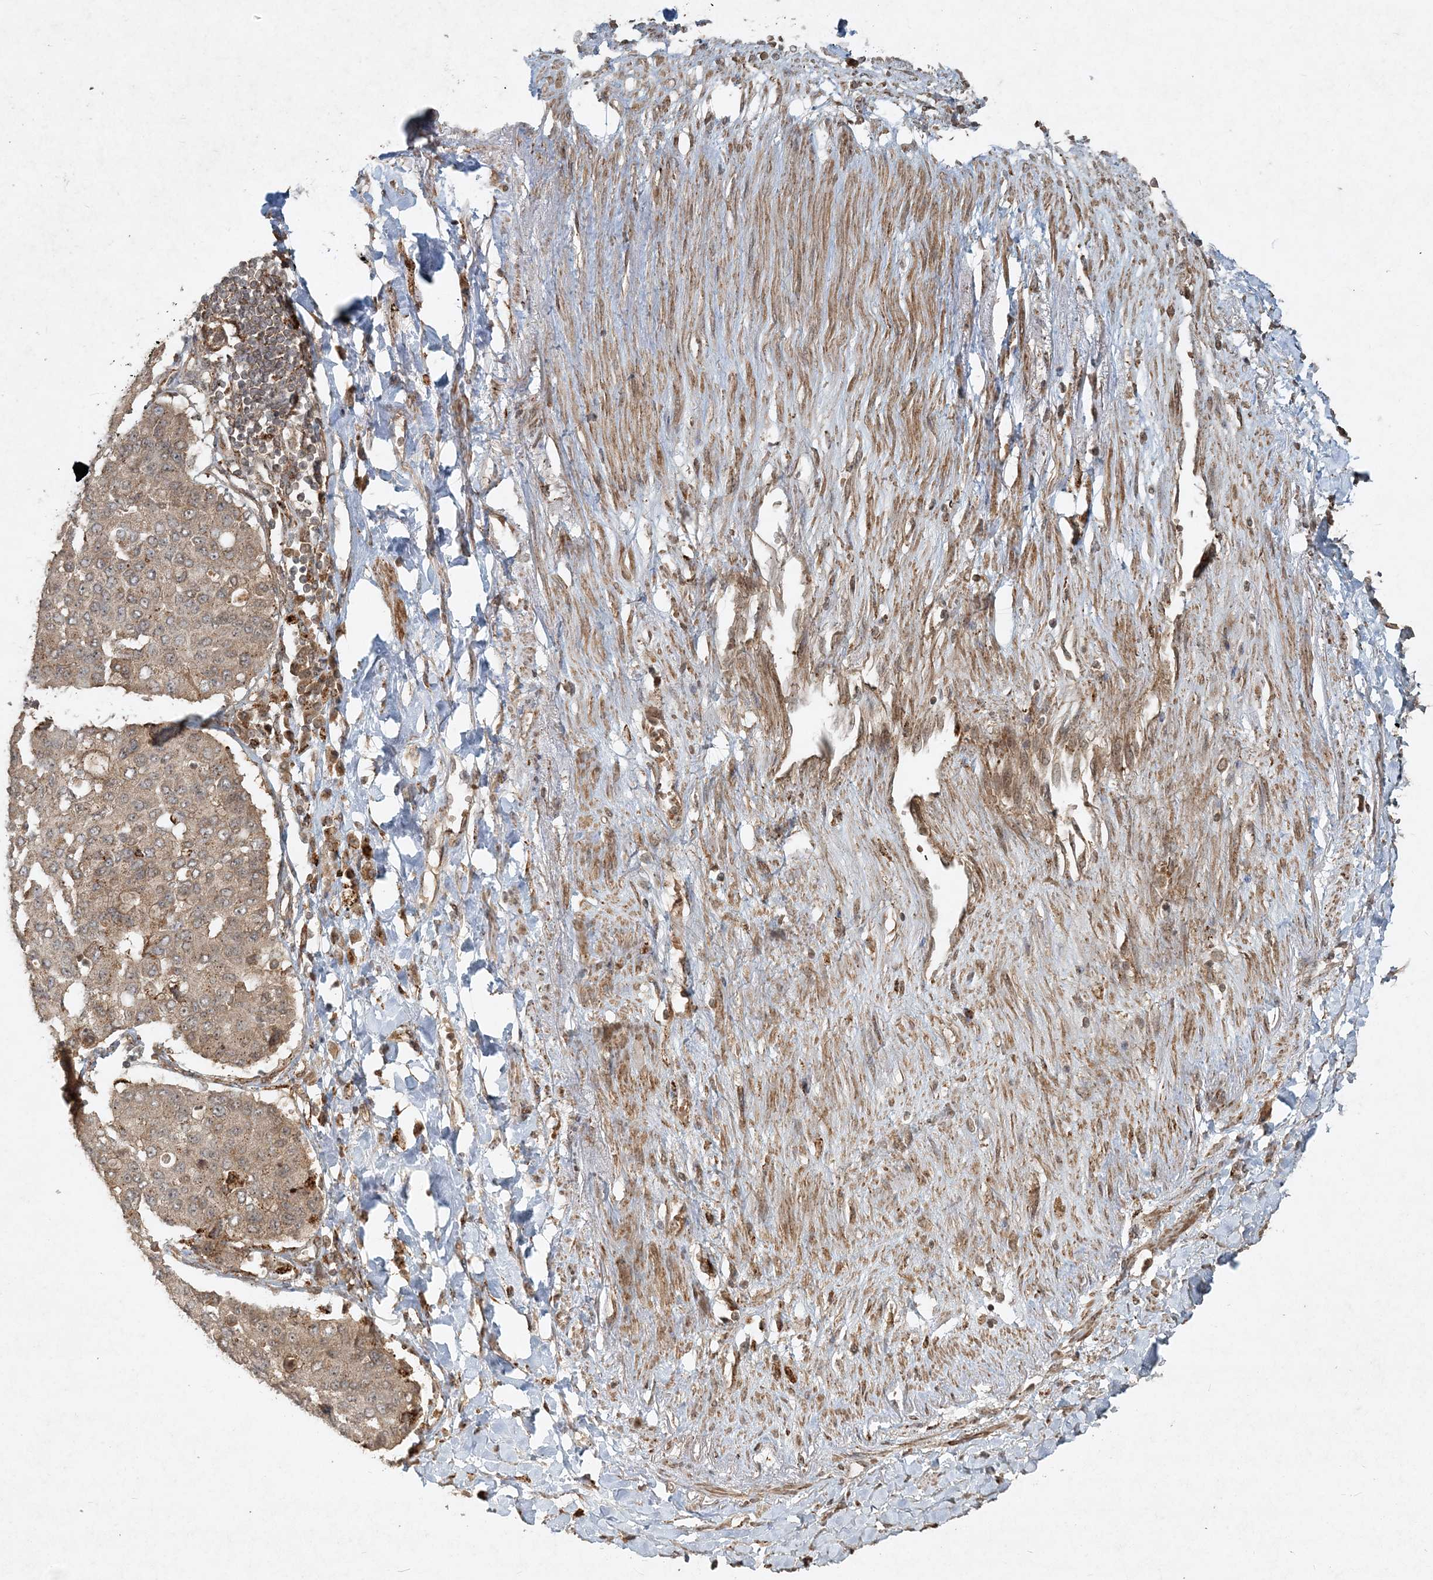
{"staining": {"intensity": "weak", "quantity": "25%-75%", "location": "cytoplasmic/membranous"}, "tissue": "lung cancer", "cell_type": "Tumor cells", "image_type": "cancer", "snomed": [{"axis": "morphology", "description": "Squamous cell carcinoma, NOS"}, {"axis": "topography", "description": "Lung"}], "caption": "An immunohistochemistry histopathology image of tumor tissue is shown. Protein staining in brown shows weak cytoplasmic/membranous positivity in lung cancer within tumor cells.", "gene": "NARS1", "patient": {"sex": "male", "age": 74}}